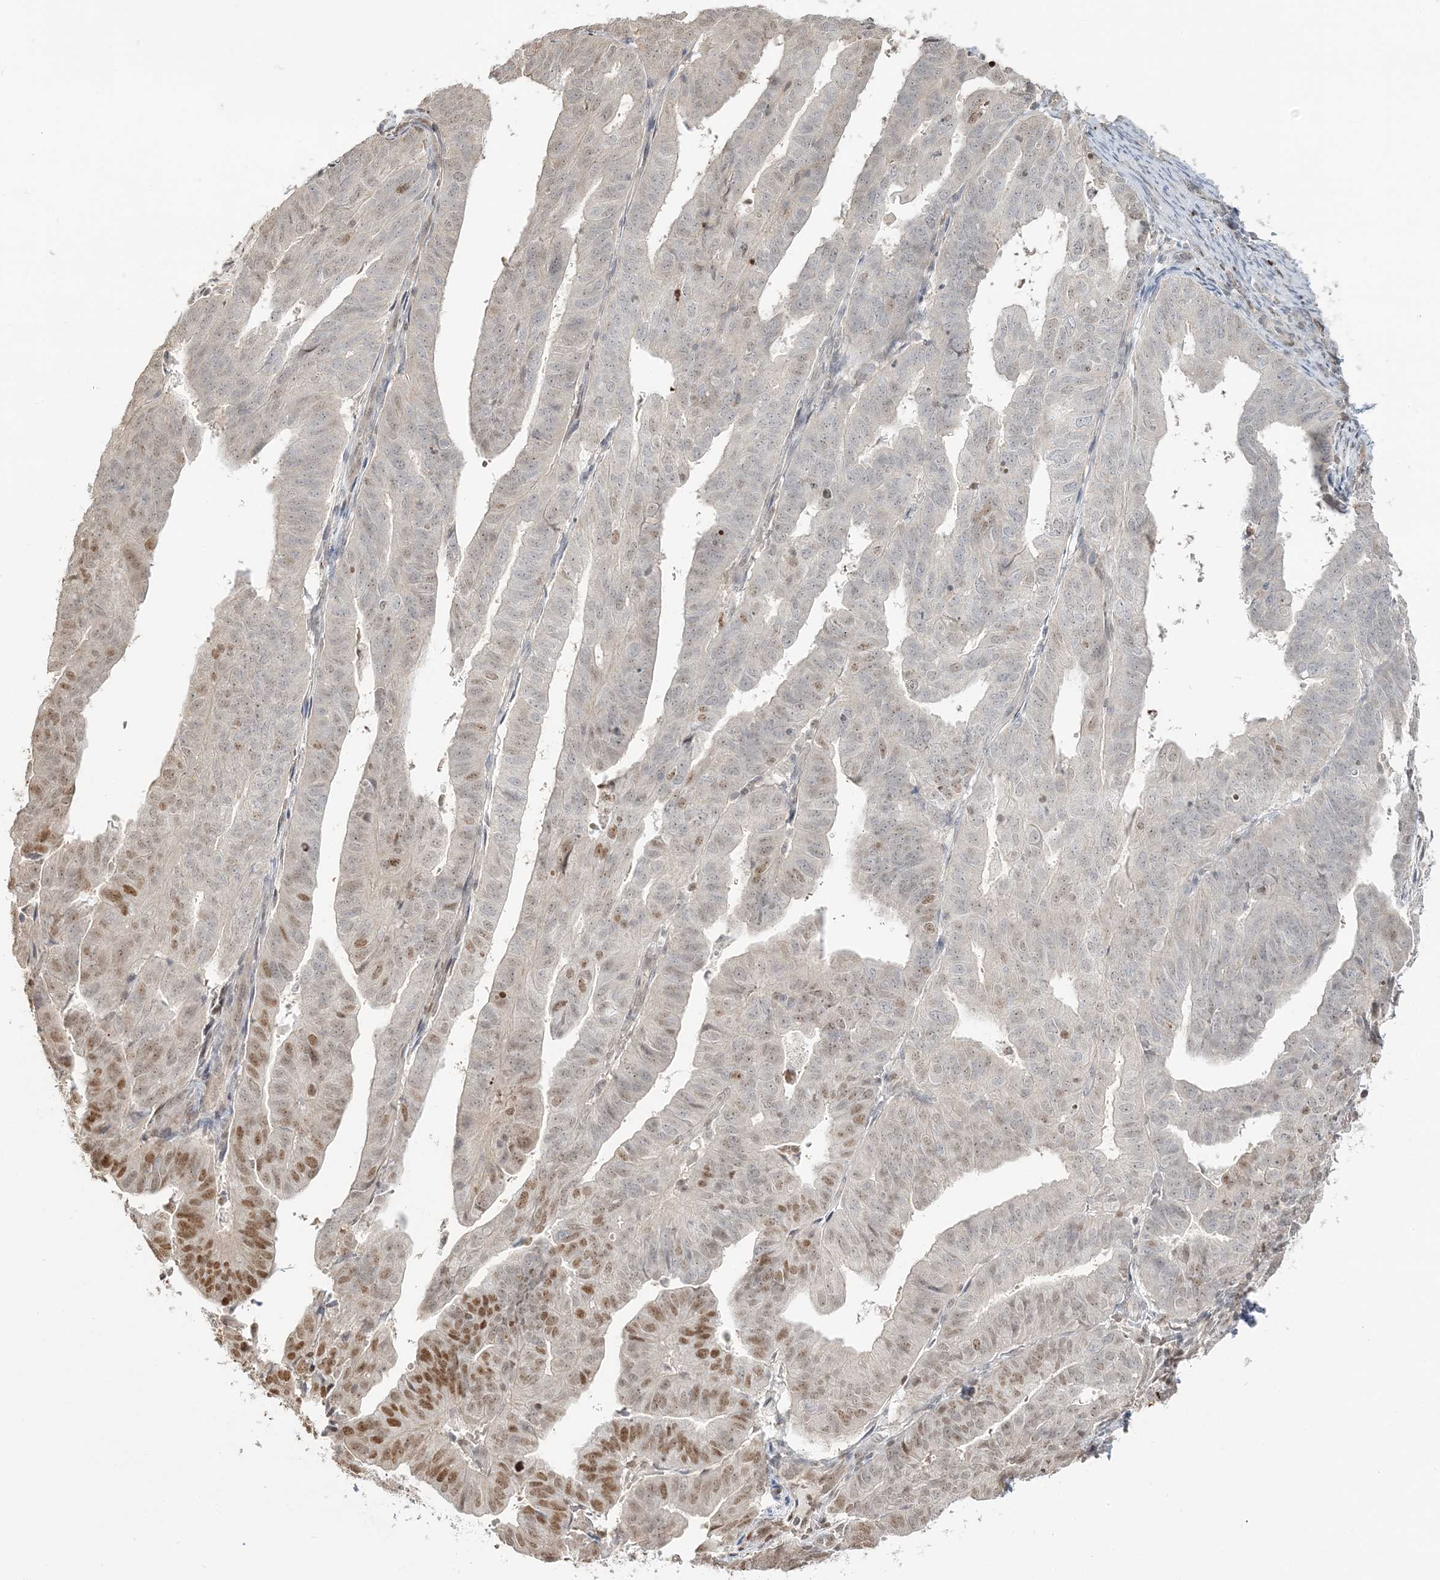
{"staining": {"intensity": "strong", "quantity": "25%-75%", "location": "nuclear"}, "tissue": "endometrial cancer", "cell_type": "Tumor cells", "image_type": "cancer", "snomed": [{"axis": "morphology", "description": "Adenocarcinoma, NOS"}, {"axis": "topography", "description": "Uterus"}], "caption": "This micrograph demonstrates endometrial cancer (adenocarcinoma) stained with immunohistochemistry to label a protein in brown. The nuclear of tumor cells show strong positivity for the protein. Nuclei are counter-stained blue.", "gene": "SUMO2", "patient": {"sex": "female", "age": 77}}